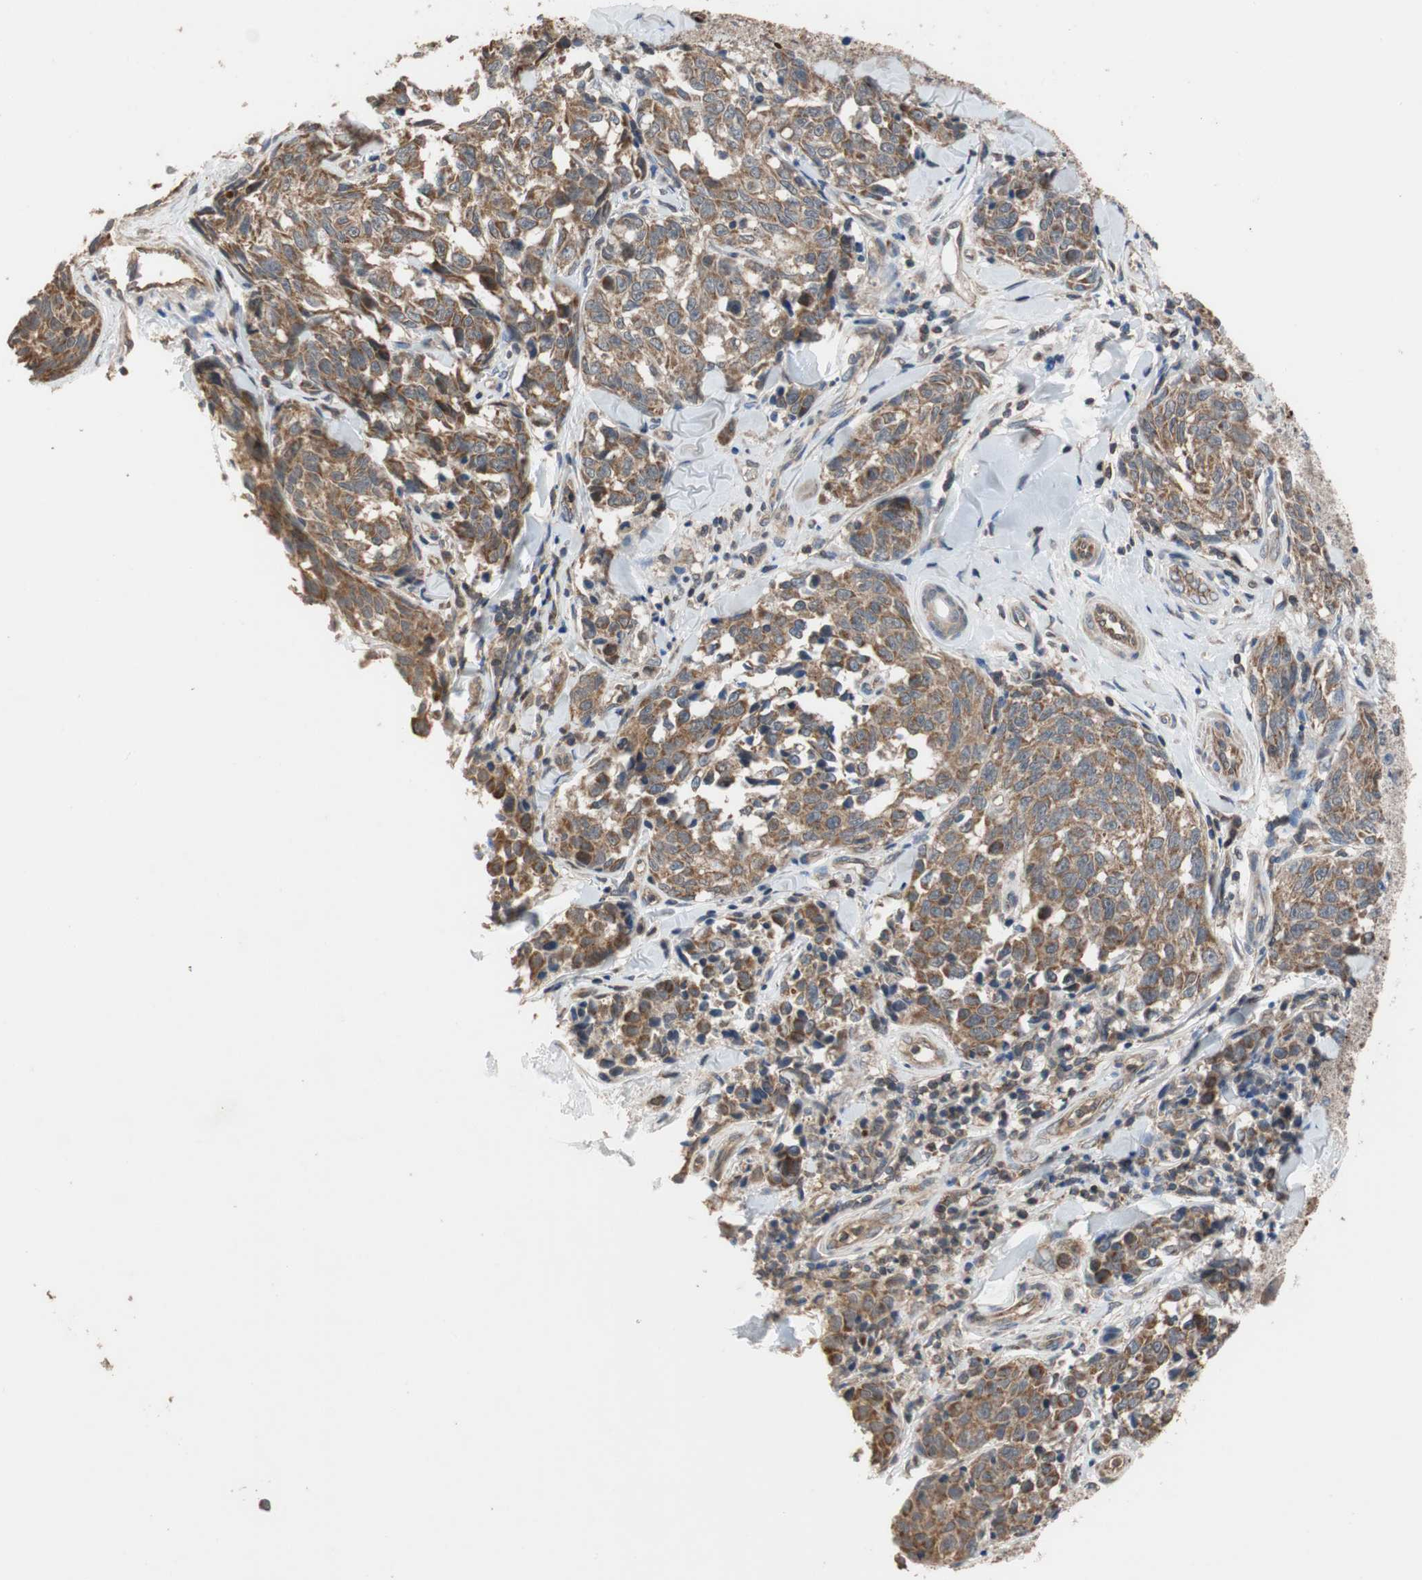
{"staining": {"intensity": "strong", "quantity": ">75%", "location": "cytoplasmic/membranous"}, "tissue": "melanoma", "cell_type": "Tumor cells", "image_type": "cancer", "snomed": [{"axis": "morphology", "description": "Malignant melanoma, NOS"}, {"axis": "topography", "description": "Skin"}], "caption": "The immunohistochemical stain highlights strong cytoplasmic/membranous expression in tumor cells of melanoma tissue.", "gene": "MAP4K2", "patient": {"sex": "female", "age": 64}}